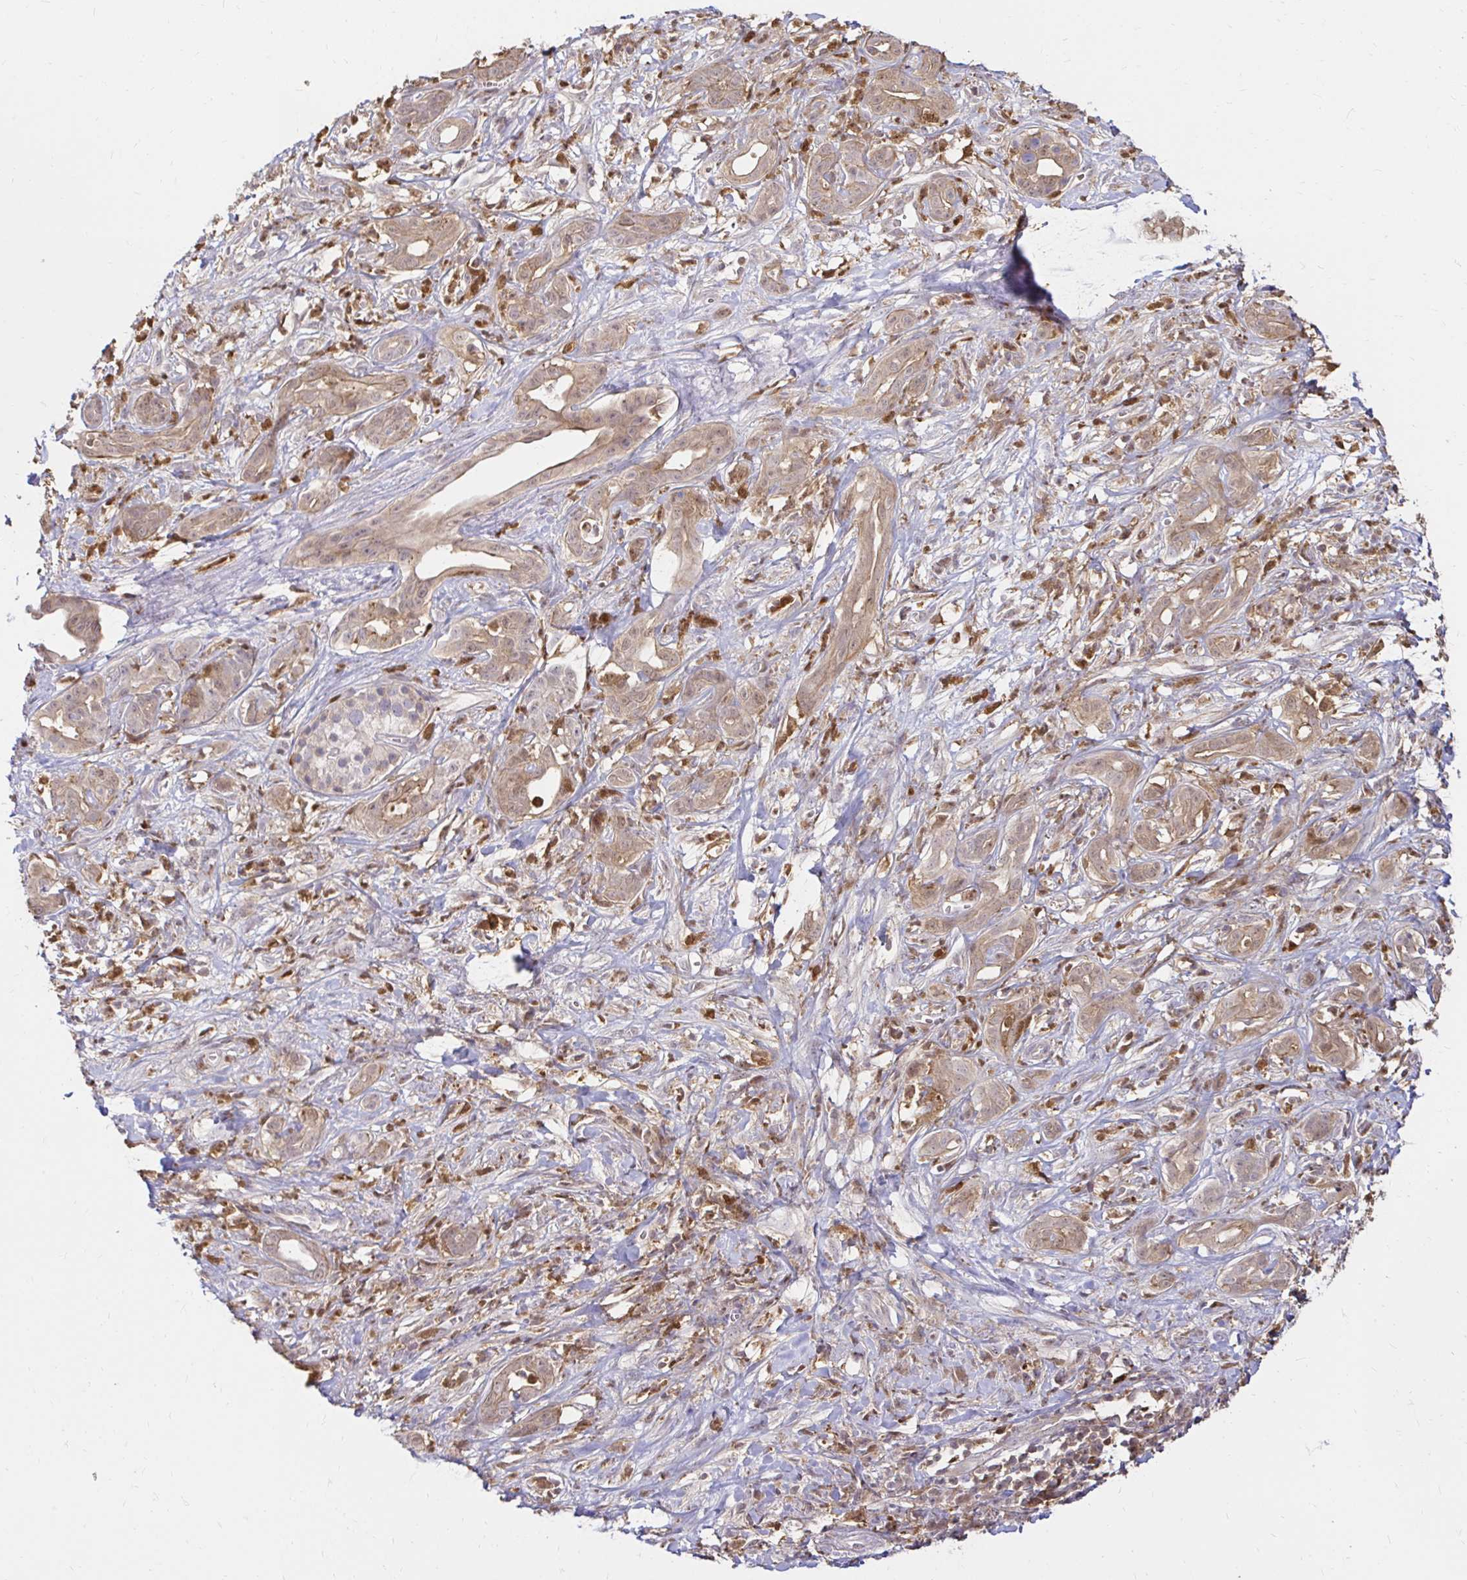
{"staining": {"intensity": "weak", "quantity": ">75%", "location": "cytoplasmic/membranous"}, "tissue": "pancreatic cancer", "cell_type": "Tumor cells", "image_type": "cancer", "snomed": [{"axis": "morphology", "description": "Adenocarcinoma, NOS"}, {"axis": "topography", "description": "Pancreas"}], "caption": "Brown immunohistochemical staining in pancreatic cancer reveals weak cytoplasmic/membranous staining in about >75% of tumor cells. (Brightfield microscopy of DAB IHC at high magnification).", "gene": "PYCARD", "patient": {"sex": "male", "age": 61}}